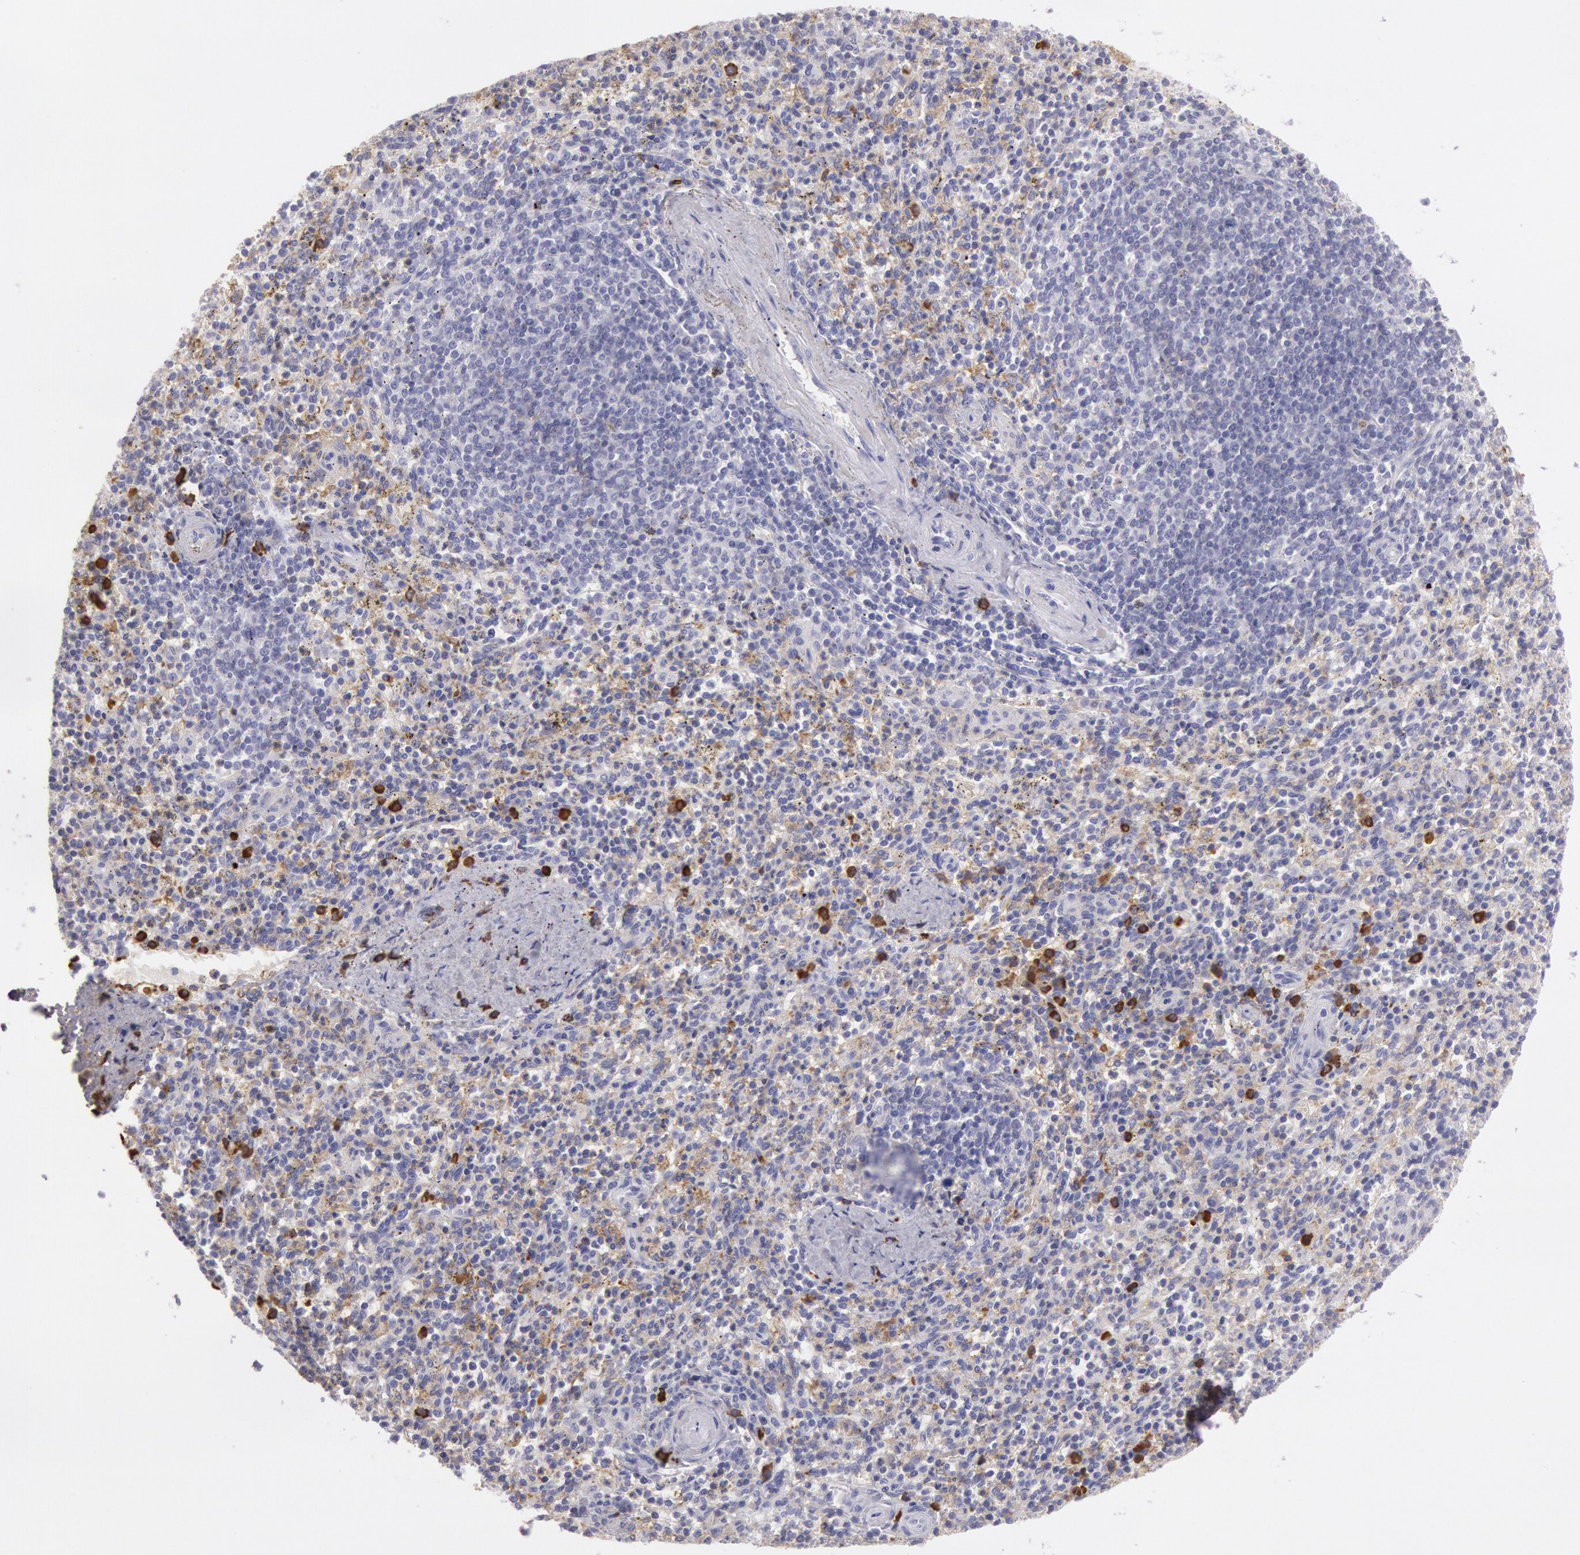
{"staining": {"intensity": "negative", "quantity": "none", "location": "none"}, "tissue": "spleen", "cell_type": "Cells in red pulp", "image_type": "normal", "snomed": [{"axis": "morphology", "description": "Normal tissue, NOS"}, {"axis": "topography", "description": "Spleen"}], "caption": "IHC image of unremarkable spleen: spleen stained with DAB demonstrates no significant protein expression in cells in red pulp.", "gene": "IGHG1", "patient": {"sex": "male", "age": 72}}